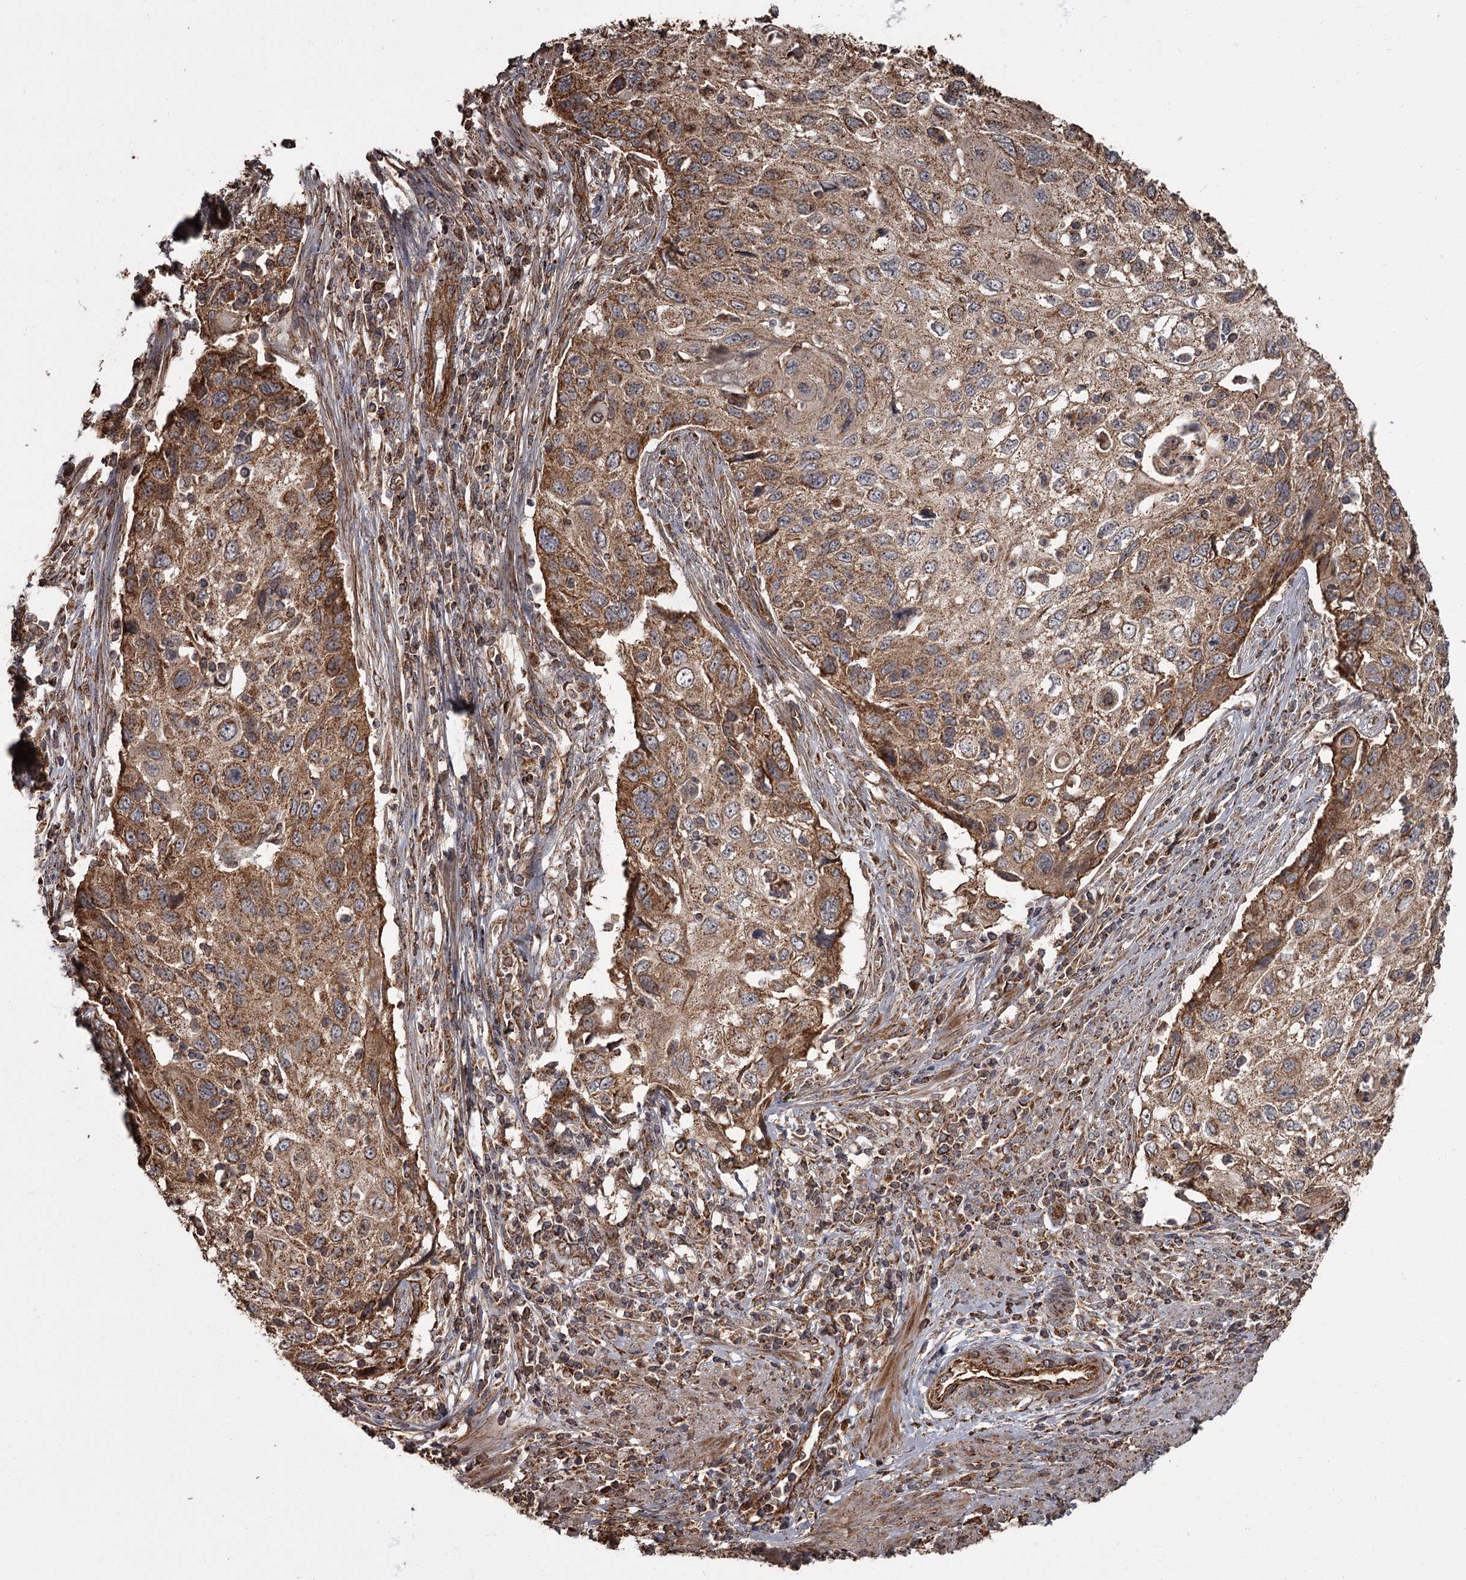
{"staining": {"intensity": "strong", "quantity": ">75%", "location": "cytoplasmic/membranous"}, "tissue": "cervical cancer", "cell_type": "Tumor cells", "image_type": "cancer", "snomed": [{"axis": "morphology", "description": "Squamous cell carcinoma, NOS"}, {"axis": "topography", "description": "Cervix"}], "caption": "Immunohistochemical staining of cervical squamous cell carcinoma demonstrates high levels of strong cytoplasmic/membranous protein positivity in about >75% of tumor cells.", "gene": "THAP9", "patient": {"sex": "female", "age": 70}}